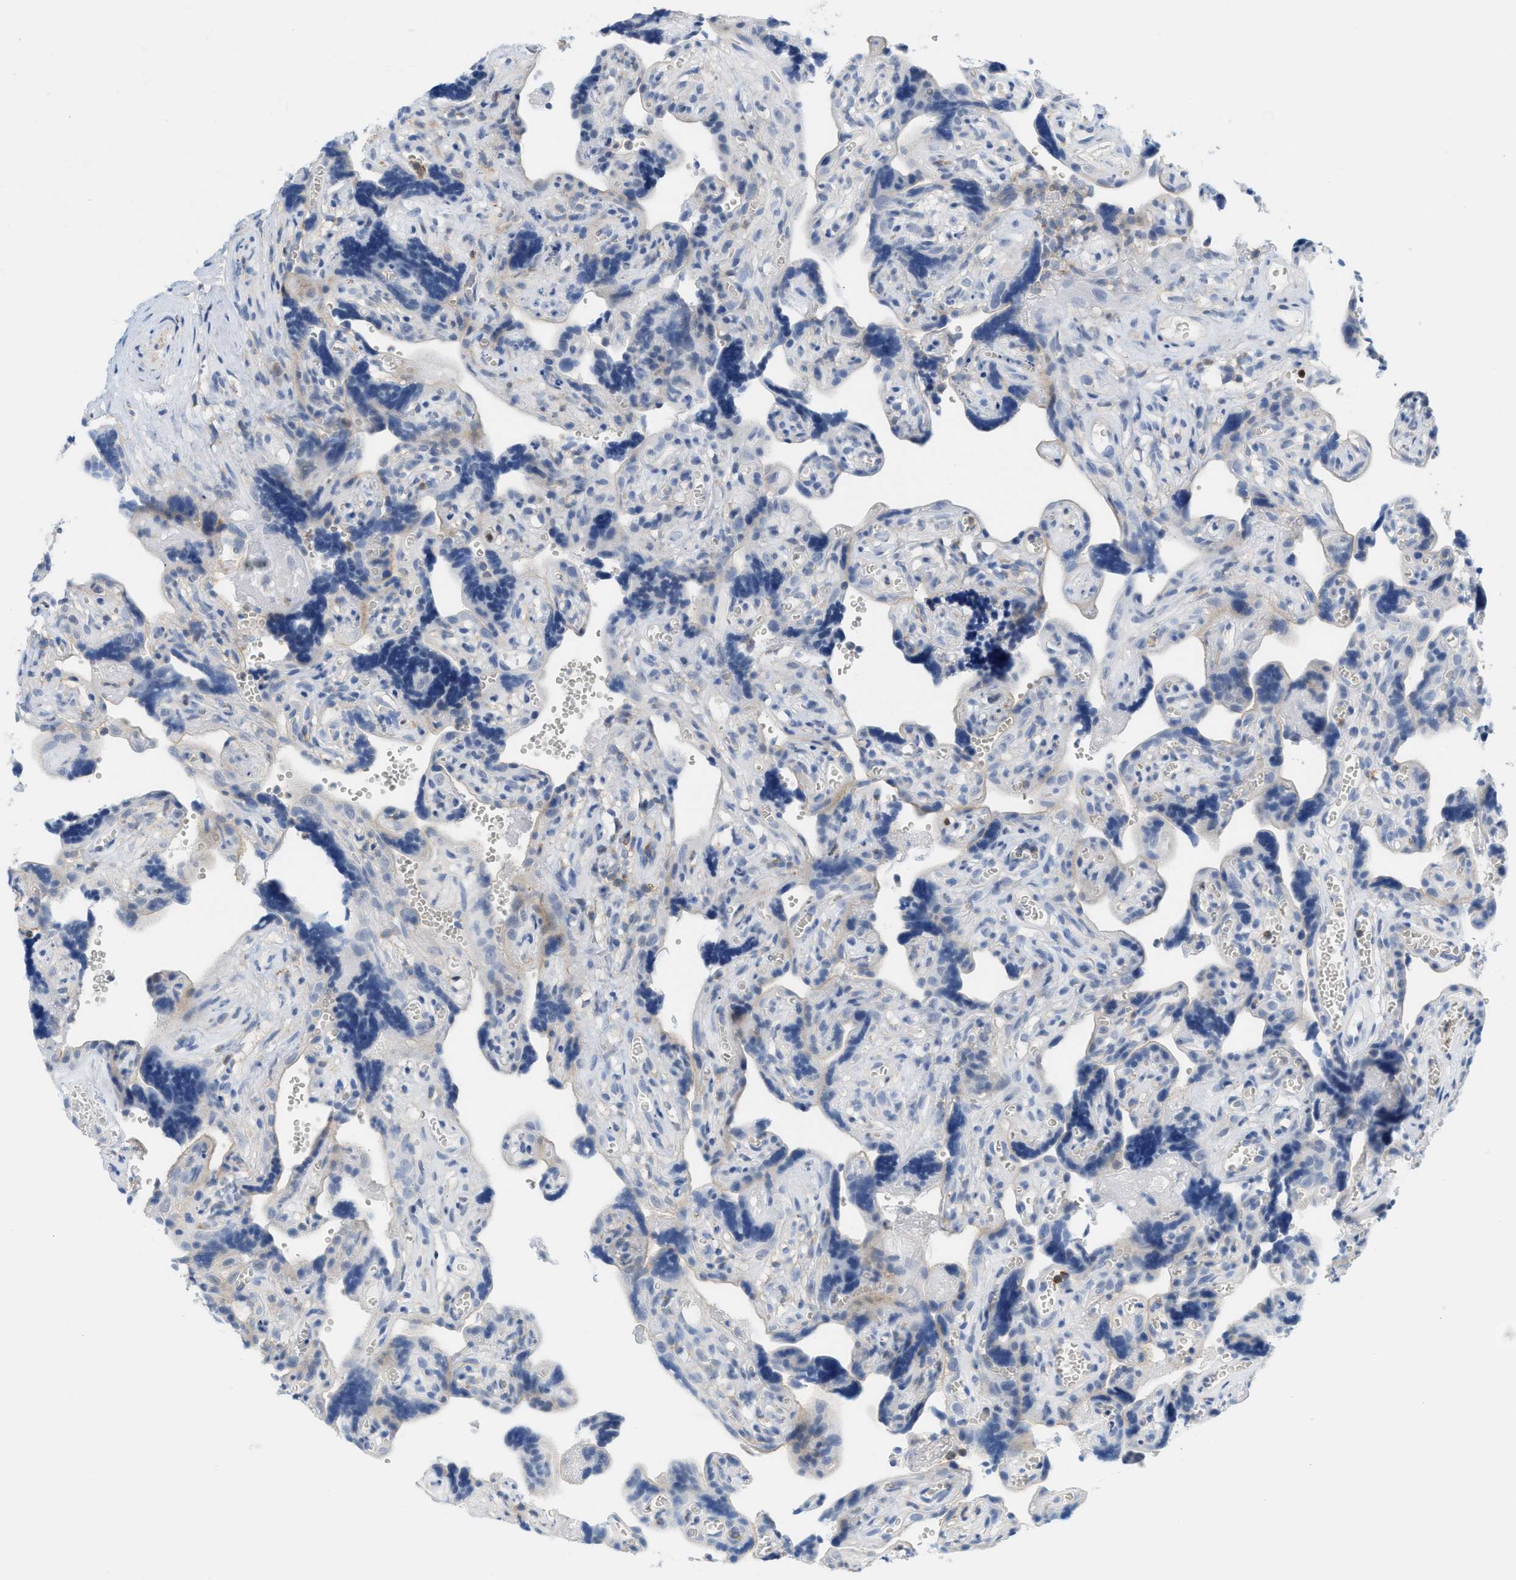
{"staining": {"intensity": "negative", "quantity": "none", "location": "none"}, "tissue": "placenta", "cell_type": "Decidual cells", "image_type": "normal", "snomed": [{"axis": "morphology", "description": "Normal tissue, NOS"}, {"axis": "topography", "description": "Placenta"}], "caption": "DAB immunohistochemical staining of normal placenta reveals no significant staining in decidual cells. (DAB immunohistochemistry (IHC) visualized using brightfield microscopy, high magnification).", "gene": "IL16", "patient": {"sex": "female", "age": 30}}